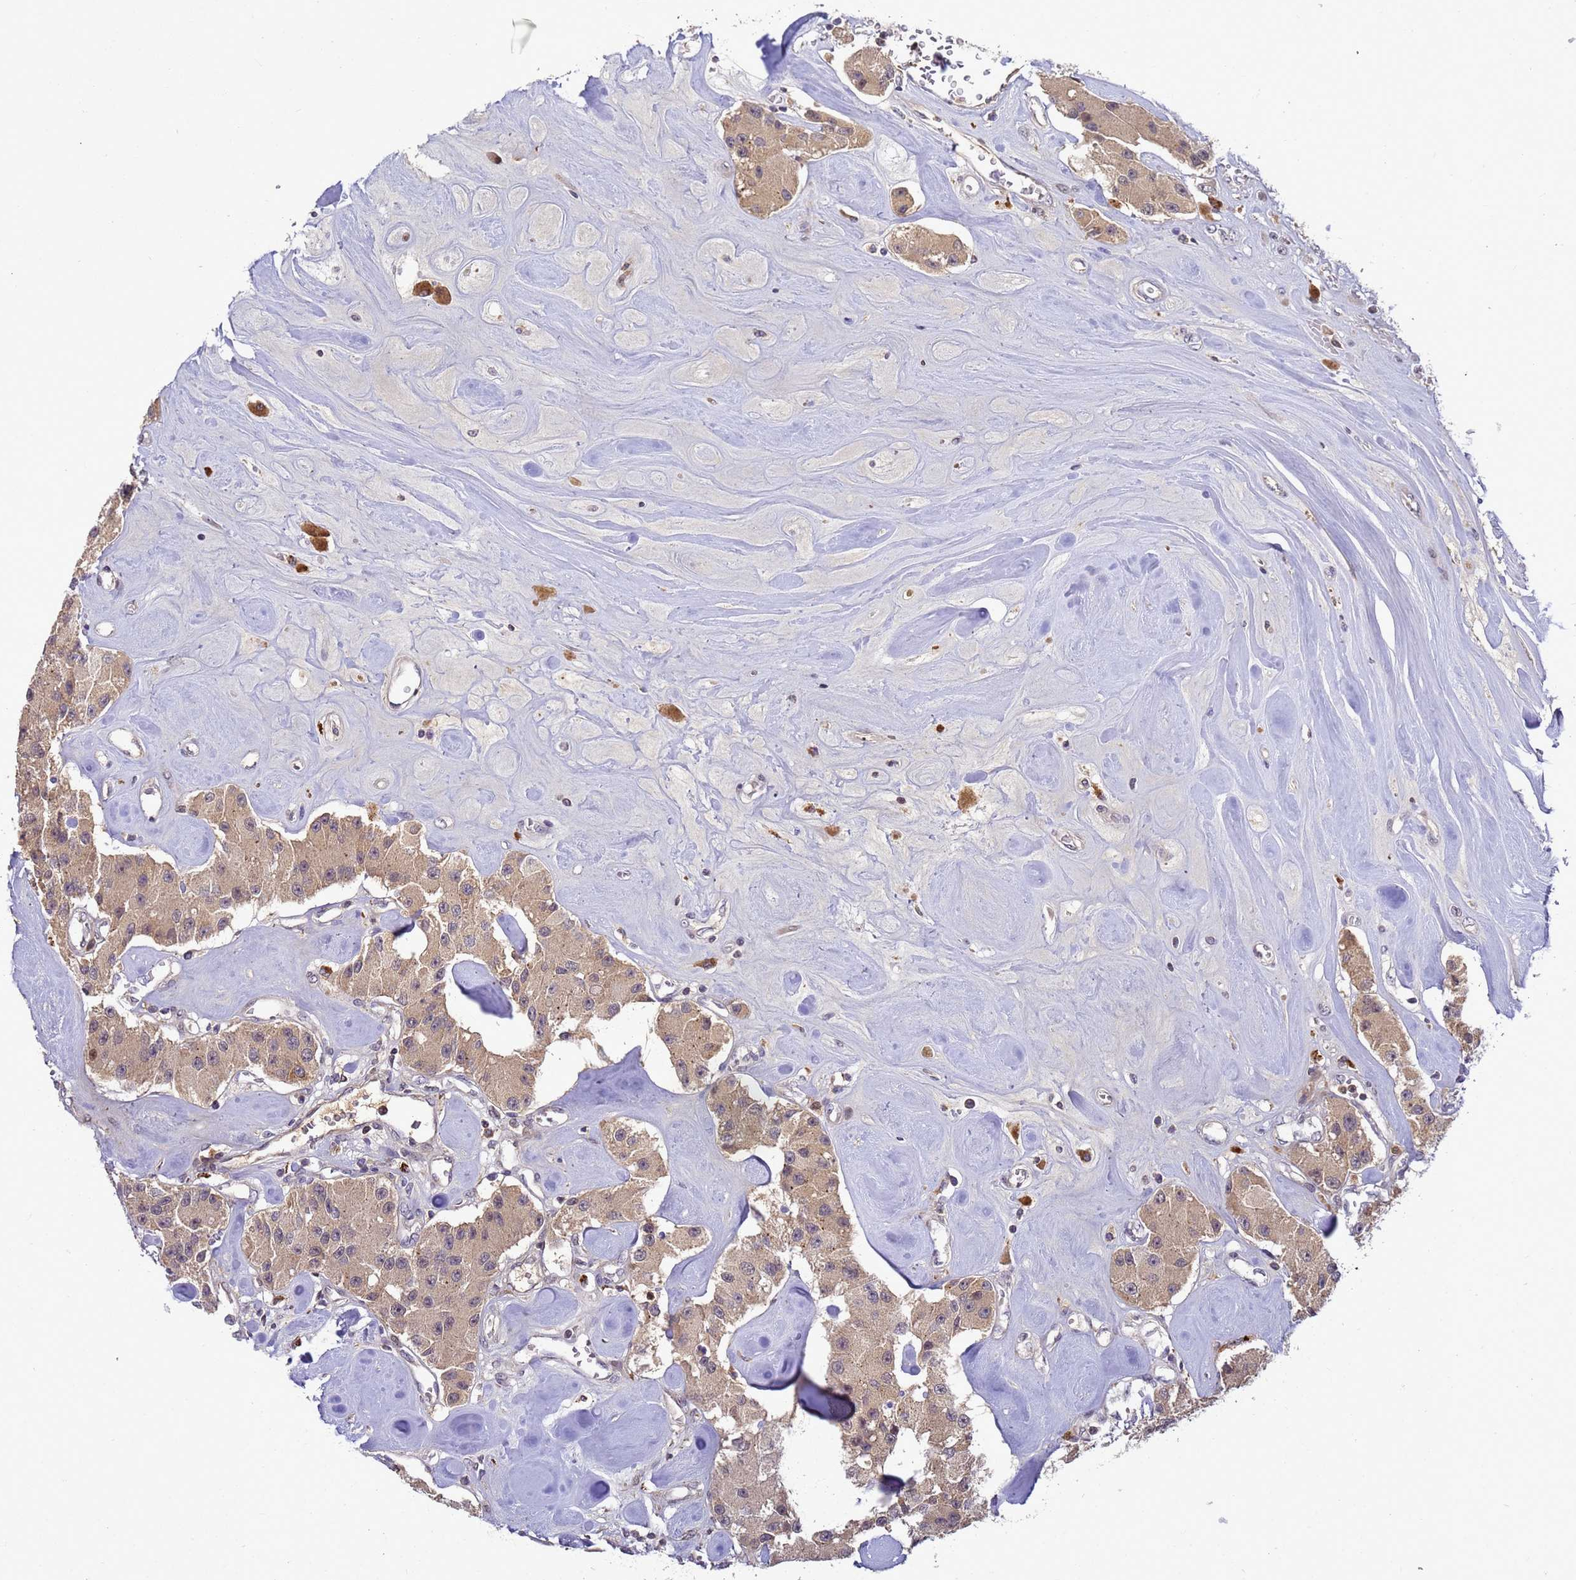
{"staining": {"intensity": "weak", "quantity": ">75%", "location": "cytoplasmic/membranous"}, "tissue": "carcinoid", "cell_type": "Tumor cells", "image_type": "cancer", "snomed": [{"axis": "morphology", "description": "Carcinoid, malignant, NOS"}, {"axis": "topography", "description": "Pancreas"}], "caption": "High-power microscopy captured an IHC photomicrograph of carcinoid, revealing weak cytoplasmic/membranous positivity in about >75% of tumor cells.", "gene": "TMEM74B", "patient": {"sex": "male", "age": 41}}